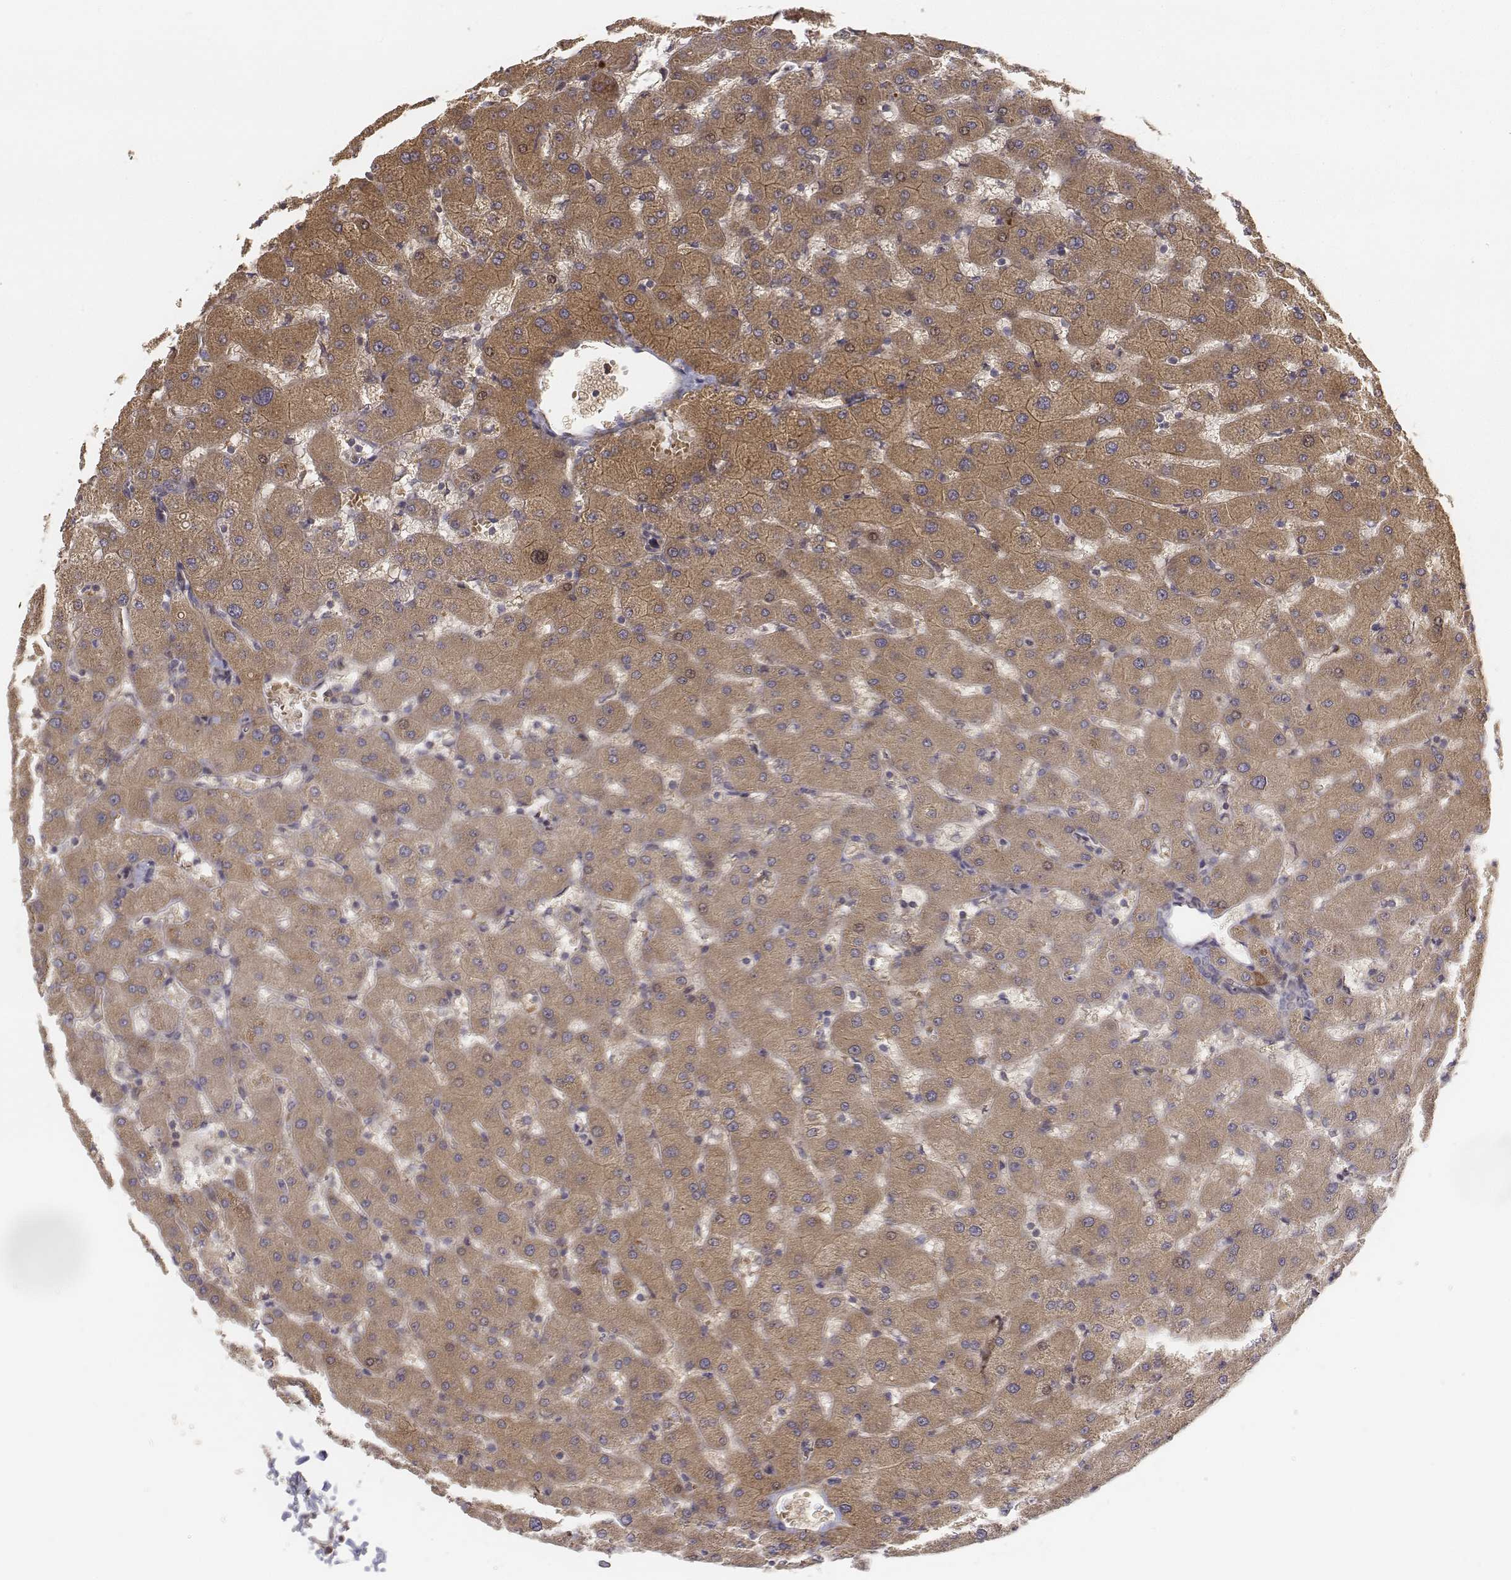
{"staining": {"intensity": "weak", "quantity": "25%-75%", "location": "cytoplasmic/membranous"}, "tissue": "liver", "cell_type": "Cholangiocytes", "image_type": "normal", "snomed": [{"axis": "morphology", "description": "Normal tissue, NOS"}, {"axis": "topography", "description": "Liver"}], "caption": "An immunohistochemistry (IHC) photomicrograph of benign tissue is shown. Protein staining in brown shows weak cytoplasmic/membranous positivity in liver within cholangiocytes. (IHC, brightfield microscopy, high magnification).", "gene": "FBXO21", "patient": {"sex": "female", "age": 63}}